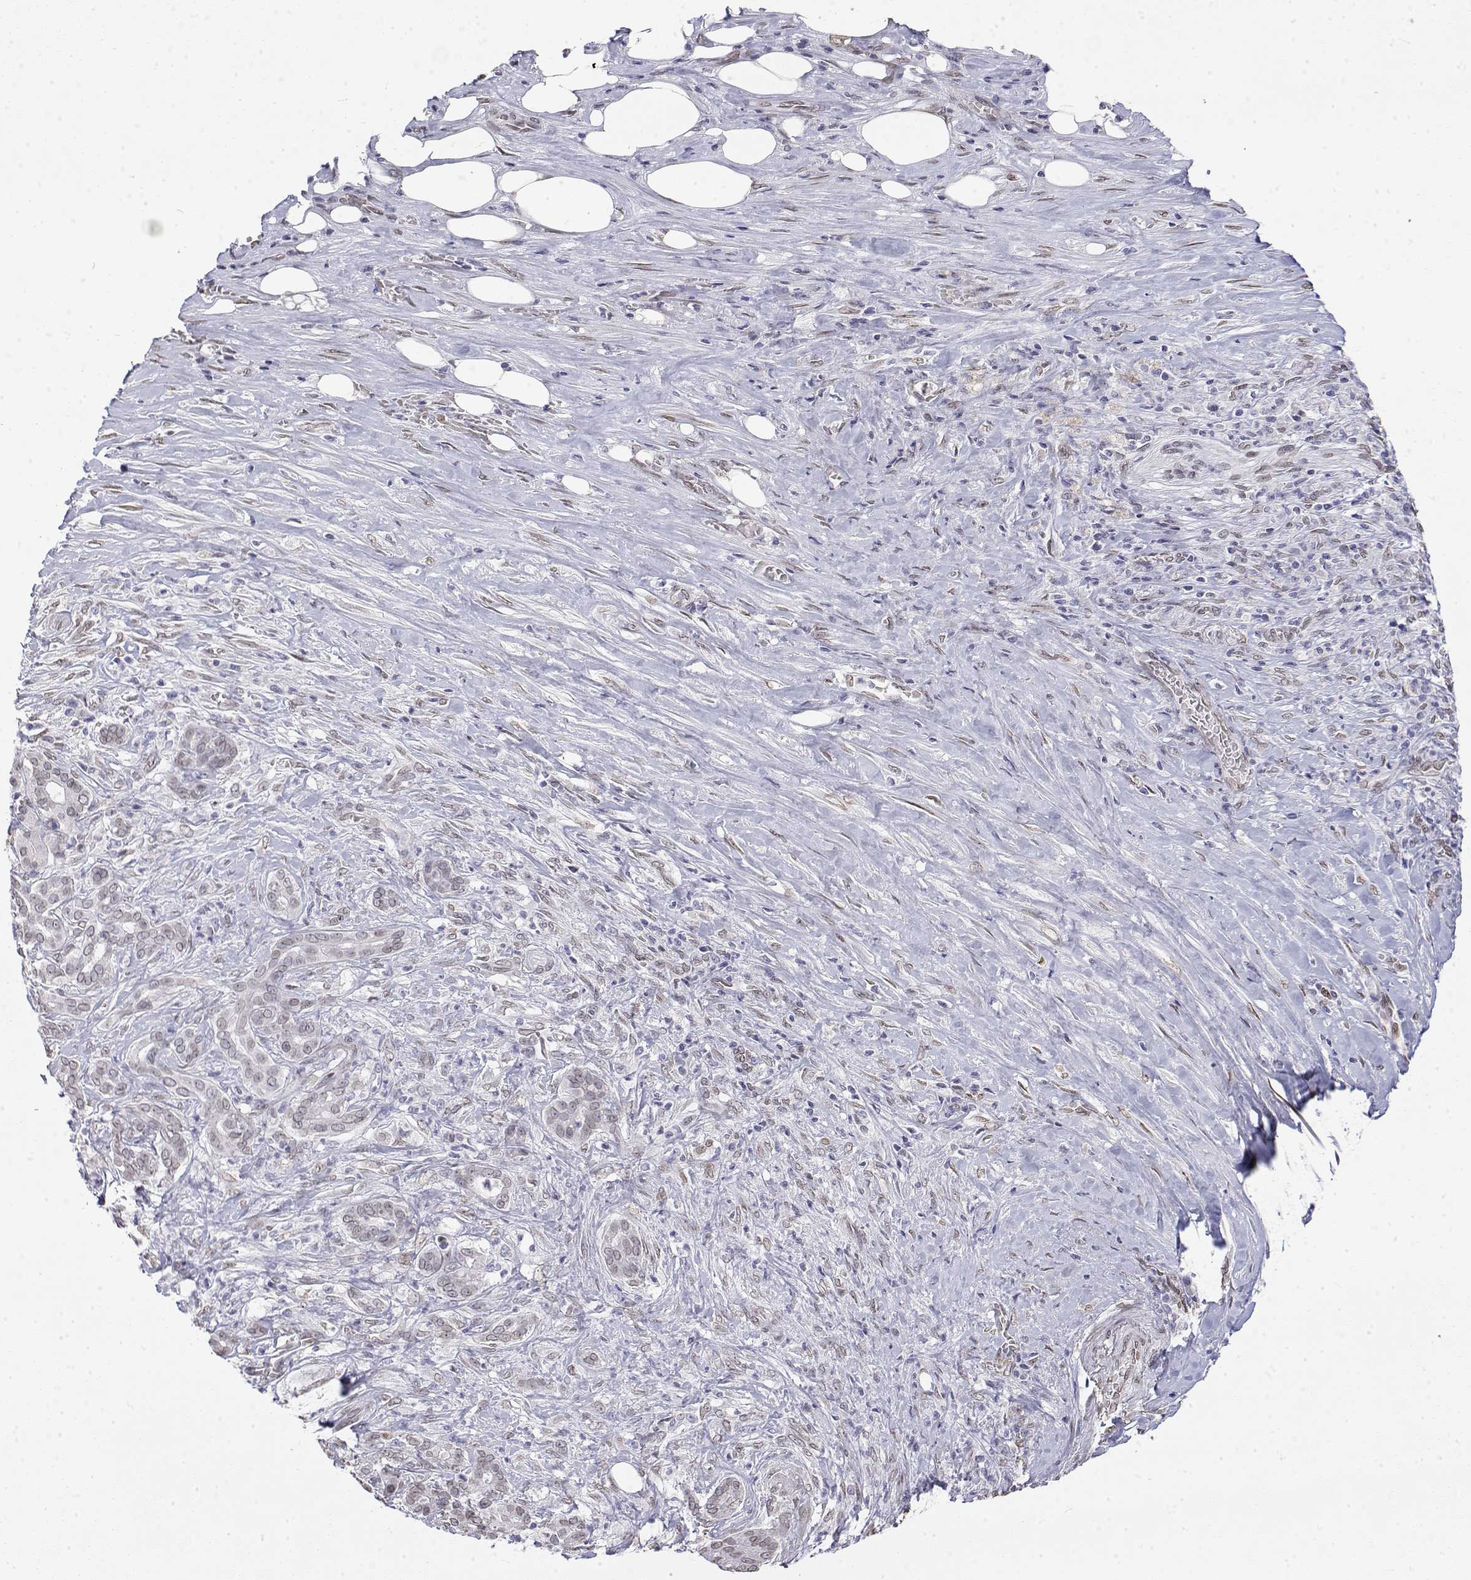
{"staining": {"intensity": "weak", "quantity": ">75%", "location": "nuclear"}, "tissue": "pancreatic cancer", "cell_type": "Tumor cells", "image_type": "cancer", "snomed": [{"axis": "morphology", "description": "Normal tissue, NOS"}, {"axis": "morphology", "description": "Inflammation, NOS"}, {"axis": "morphology", "description": "Adenocarcinoma, NOS"}, {"axis": "topography", "description": "Pancreas"}], "caption": "Immunohistochemical staining of pancreatic adenocarcinoma demonstrates low levels of weak nuclear expression in about >75% of tumor cells.", "gene": "ZNF532", "patient": {"sex": "male", "age": 57}}